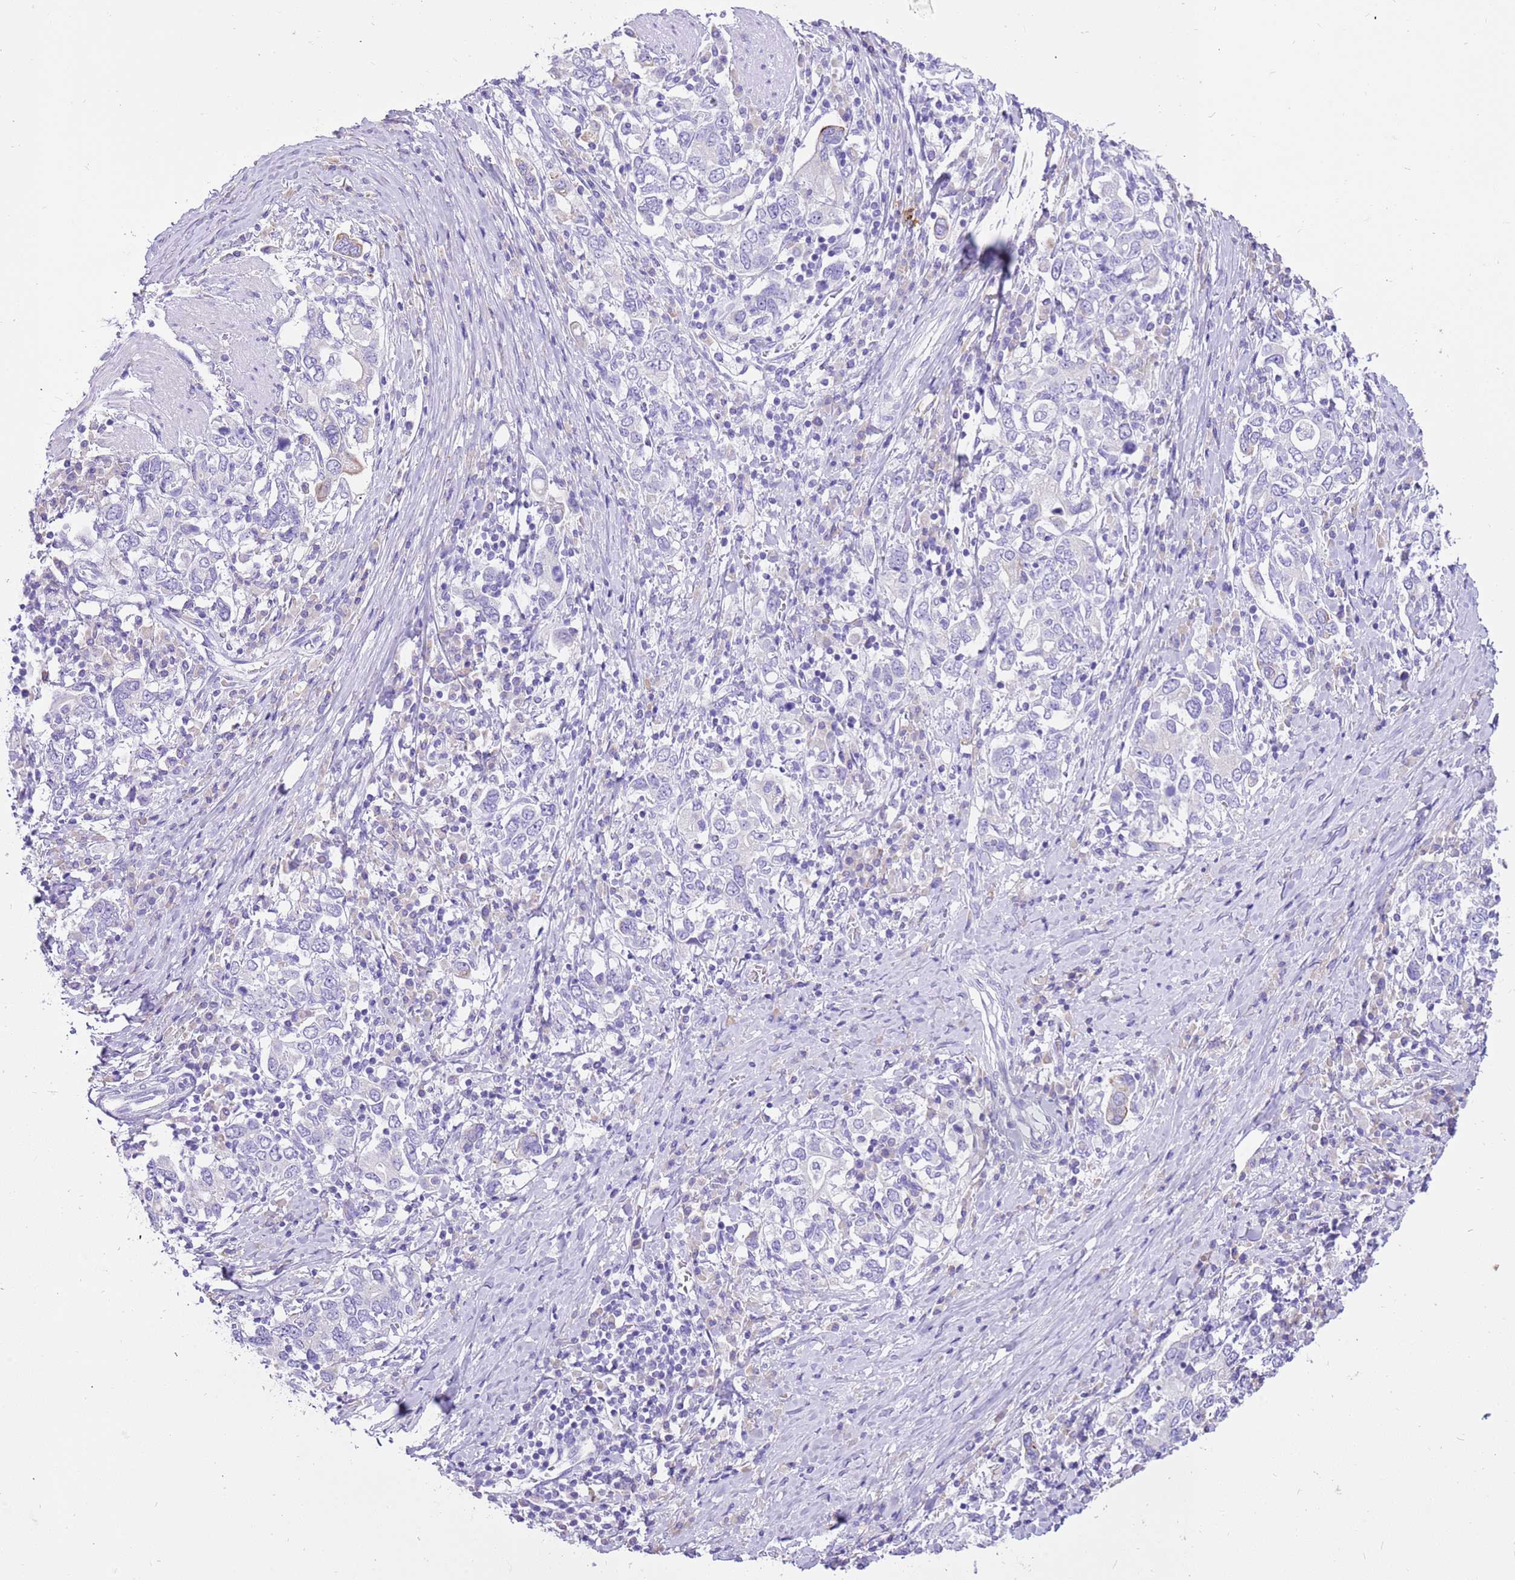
{"staining": {"intensity": "negative", "quantity": "none", "location": "none"}, "tissue": "stomach cancer", "cell_type": "Tumor cells", "image_type": "cancer", "snomed": [{"axis": "morphology", "description": "Adenocarcinoma, NOS"}, {"axis": "topography", "description": "Stomach, upper"}, {"axis": "topography", "description": "Stomach"}], "caption": "Stomach cancer stained for a protein using immunohistochemistry exhibits no positivity tumor cells.", "gene": "R3HDM4", "patient": {"sex": "male", "age": 62}}